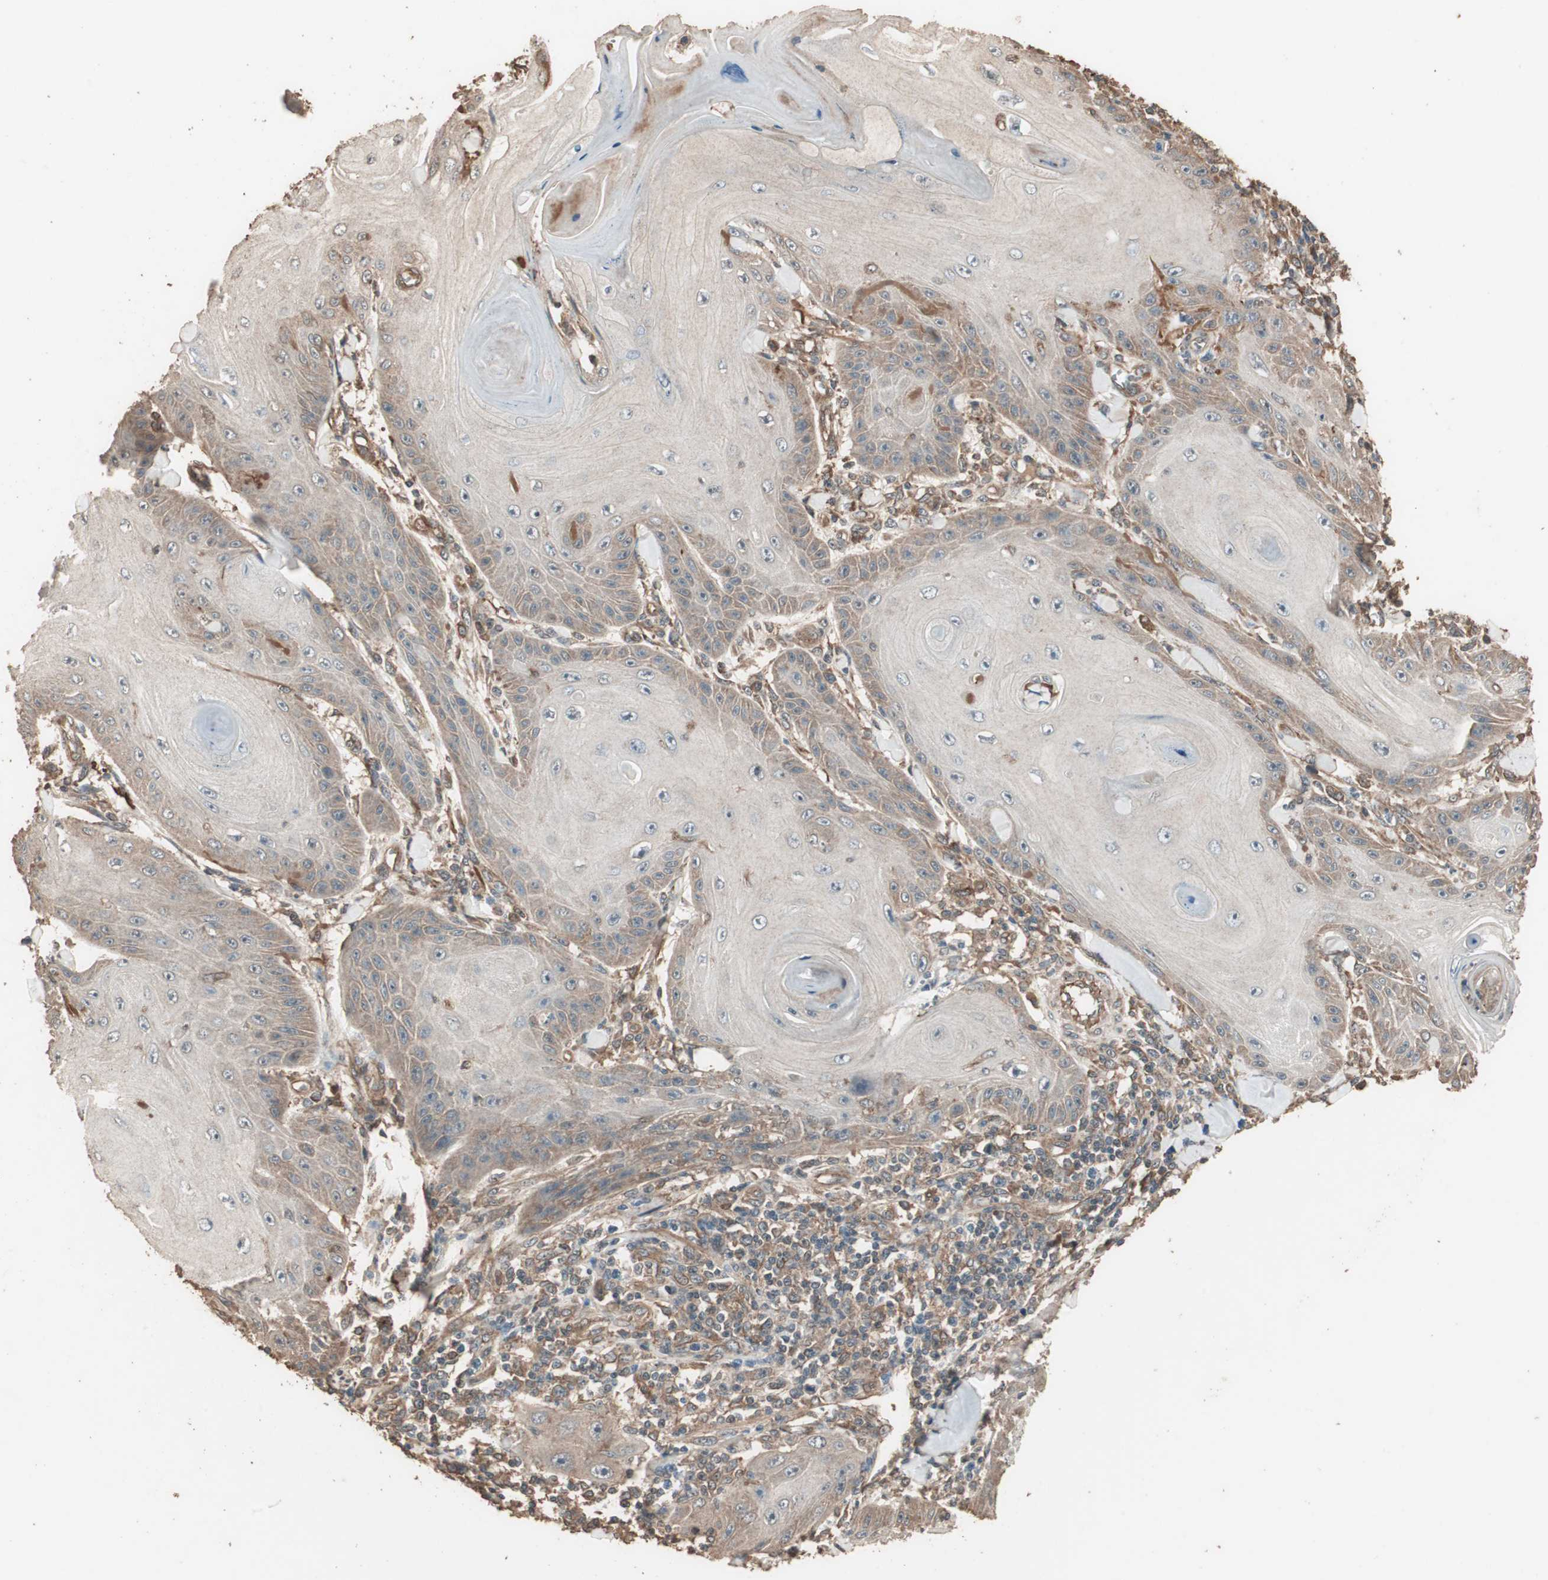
{"staining": {"intensity": "moderate", "quantity": "25%-75%", "location": "cytoplasmic/membranous"}, "tissue": "skin cancer", "cell_type": "Tumor cells", "image_type": "cancer", "snomed": [{"axis": "morphology", "description": "Squamous cell carcinoma, NOS"}, {"axis": "topography", "description": "Skin"}], "caption": "Immunohistochemistry (IHC) photomicrograph of neoplastic tissue: human skin cancer (squamous cell carcinoma) stained using immunohistochemistry displays medium levels of moderate protein expression localized specifically in the cytoplasmic/membranous of tumor cells, appearing as a cytoplasmic/membranous brown color.", "gene": "CCN4", "patient": {"sex": "female", "age": 78}}